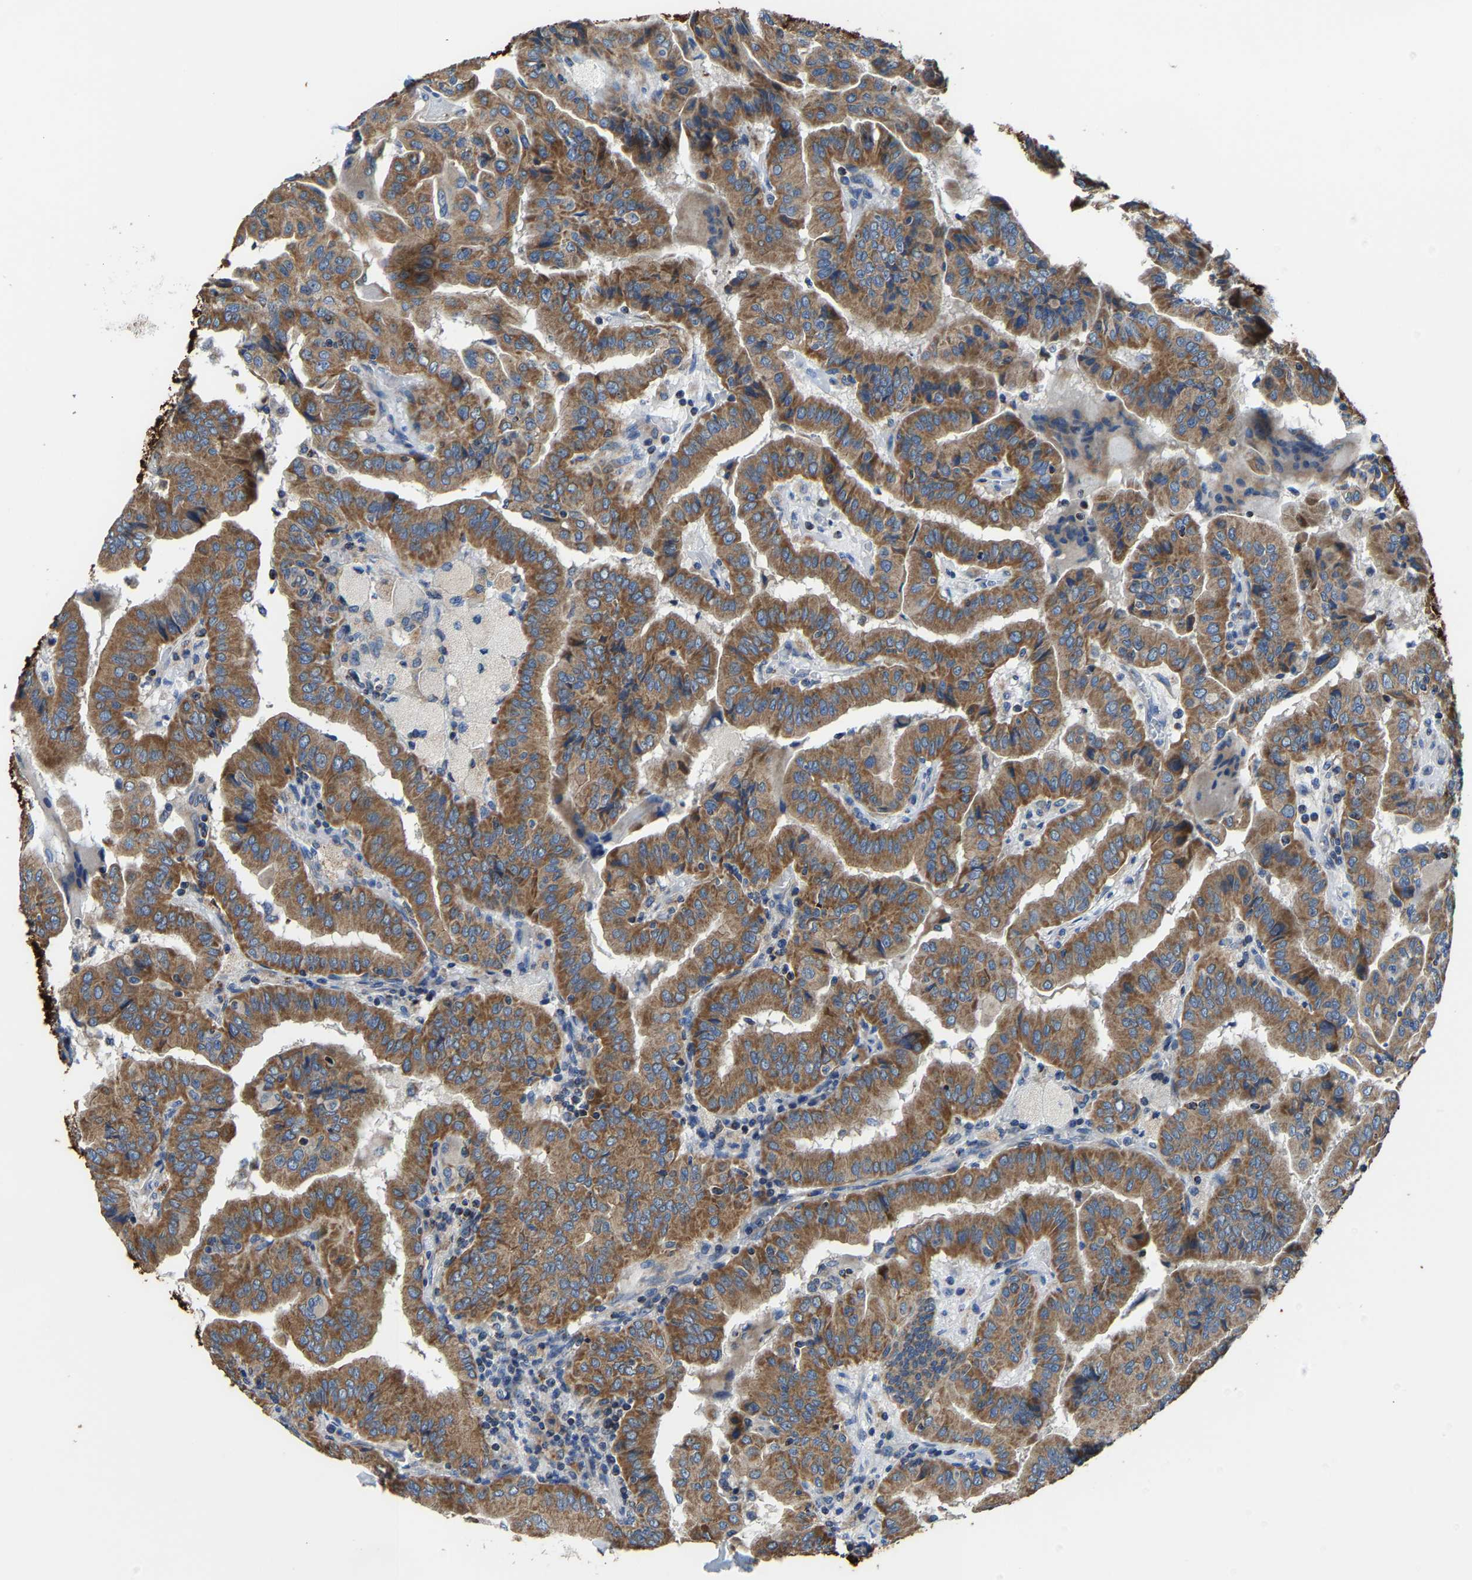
{"staining": {"intensity": "moderate", "quantity": ">75%", "location": "cytoplasmic/membranous"}, "tissue": "thyroid cancer", "cell_type": "Tumor cells", "image_type": "cancer", "snomed": [{"axis": "morphology", "description": "Papillary adenocarcinoma, NOS"}, {"axis": "topography", "description": "Thyroid gland"}], "caption": "Human thyroid cancer stained with a brown dye exhibits moderate cytoplasmic/membranous positive positivity in about >75% of tumor cells.", "gene": "AGK", "patient": {"sex": "male", "age": 33}}